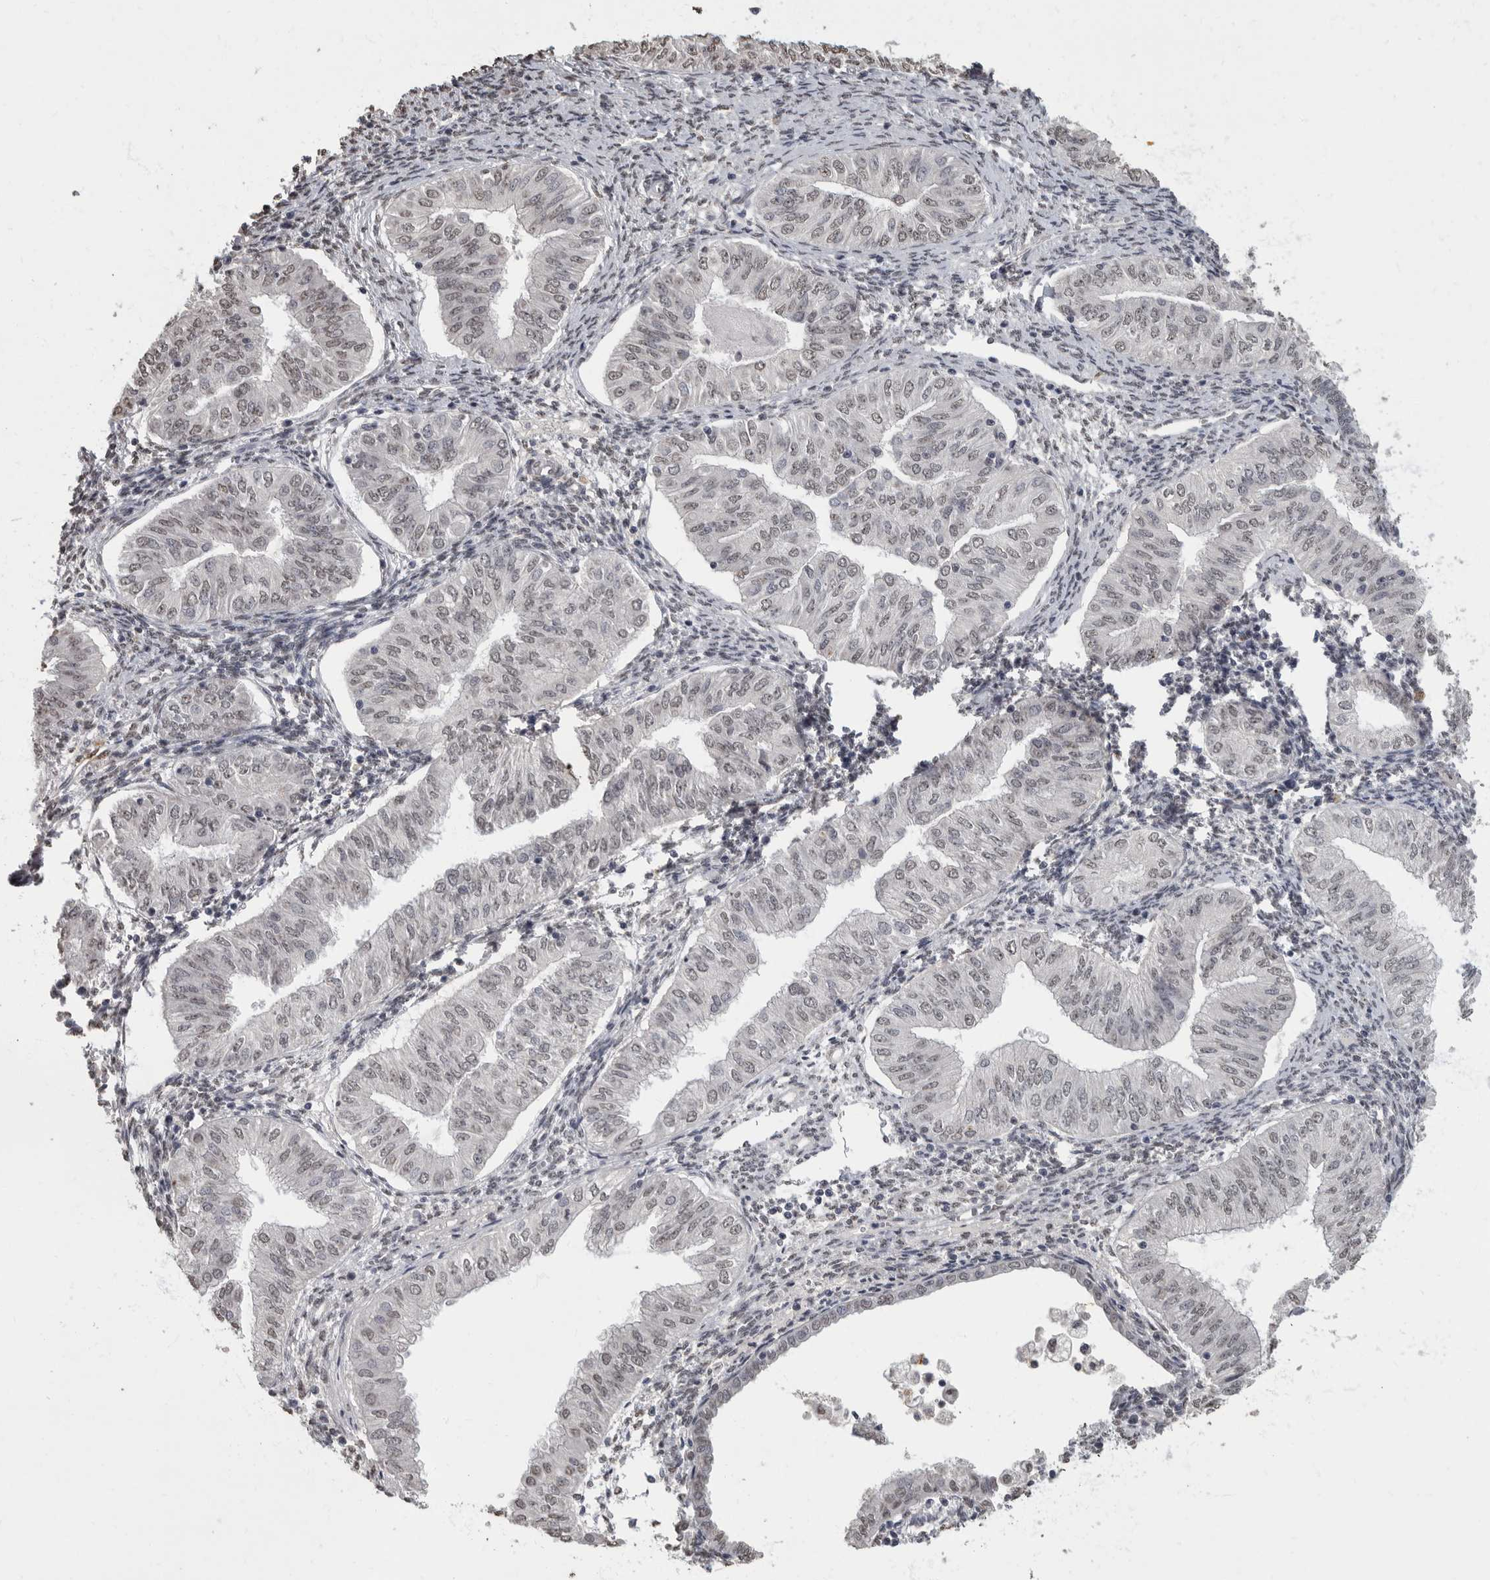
{"staining": {"intensity": "weak", "quantity": ">75%", "location": "nuclear"}, "tissue": "endometrial cancer", "cell_type": "Tumor cells", "image_type": "cancer", "snomed": [{"axis": "morphology", "description": "Normal tissue, NOS"}, {"axis": "morphology", "description": "Adenocarcinoma, NOS"}, {"axis": "topography", "description": "Endometrium"}], "caption": "A high-resolution photomicrograph shows immunohistochemistry staining of endometrial cancer, which reveals weak nuclear staining in approximately >75% of tumor cells.", "gene": "NBL1", "patient": {"sex": "female", "age": 53}}